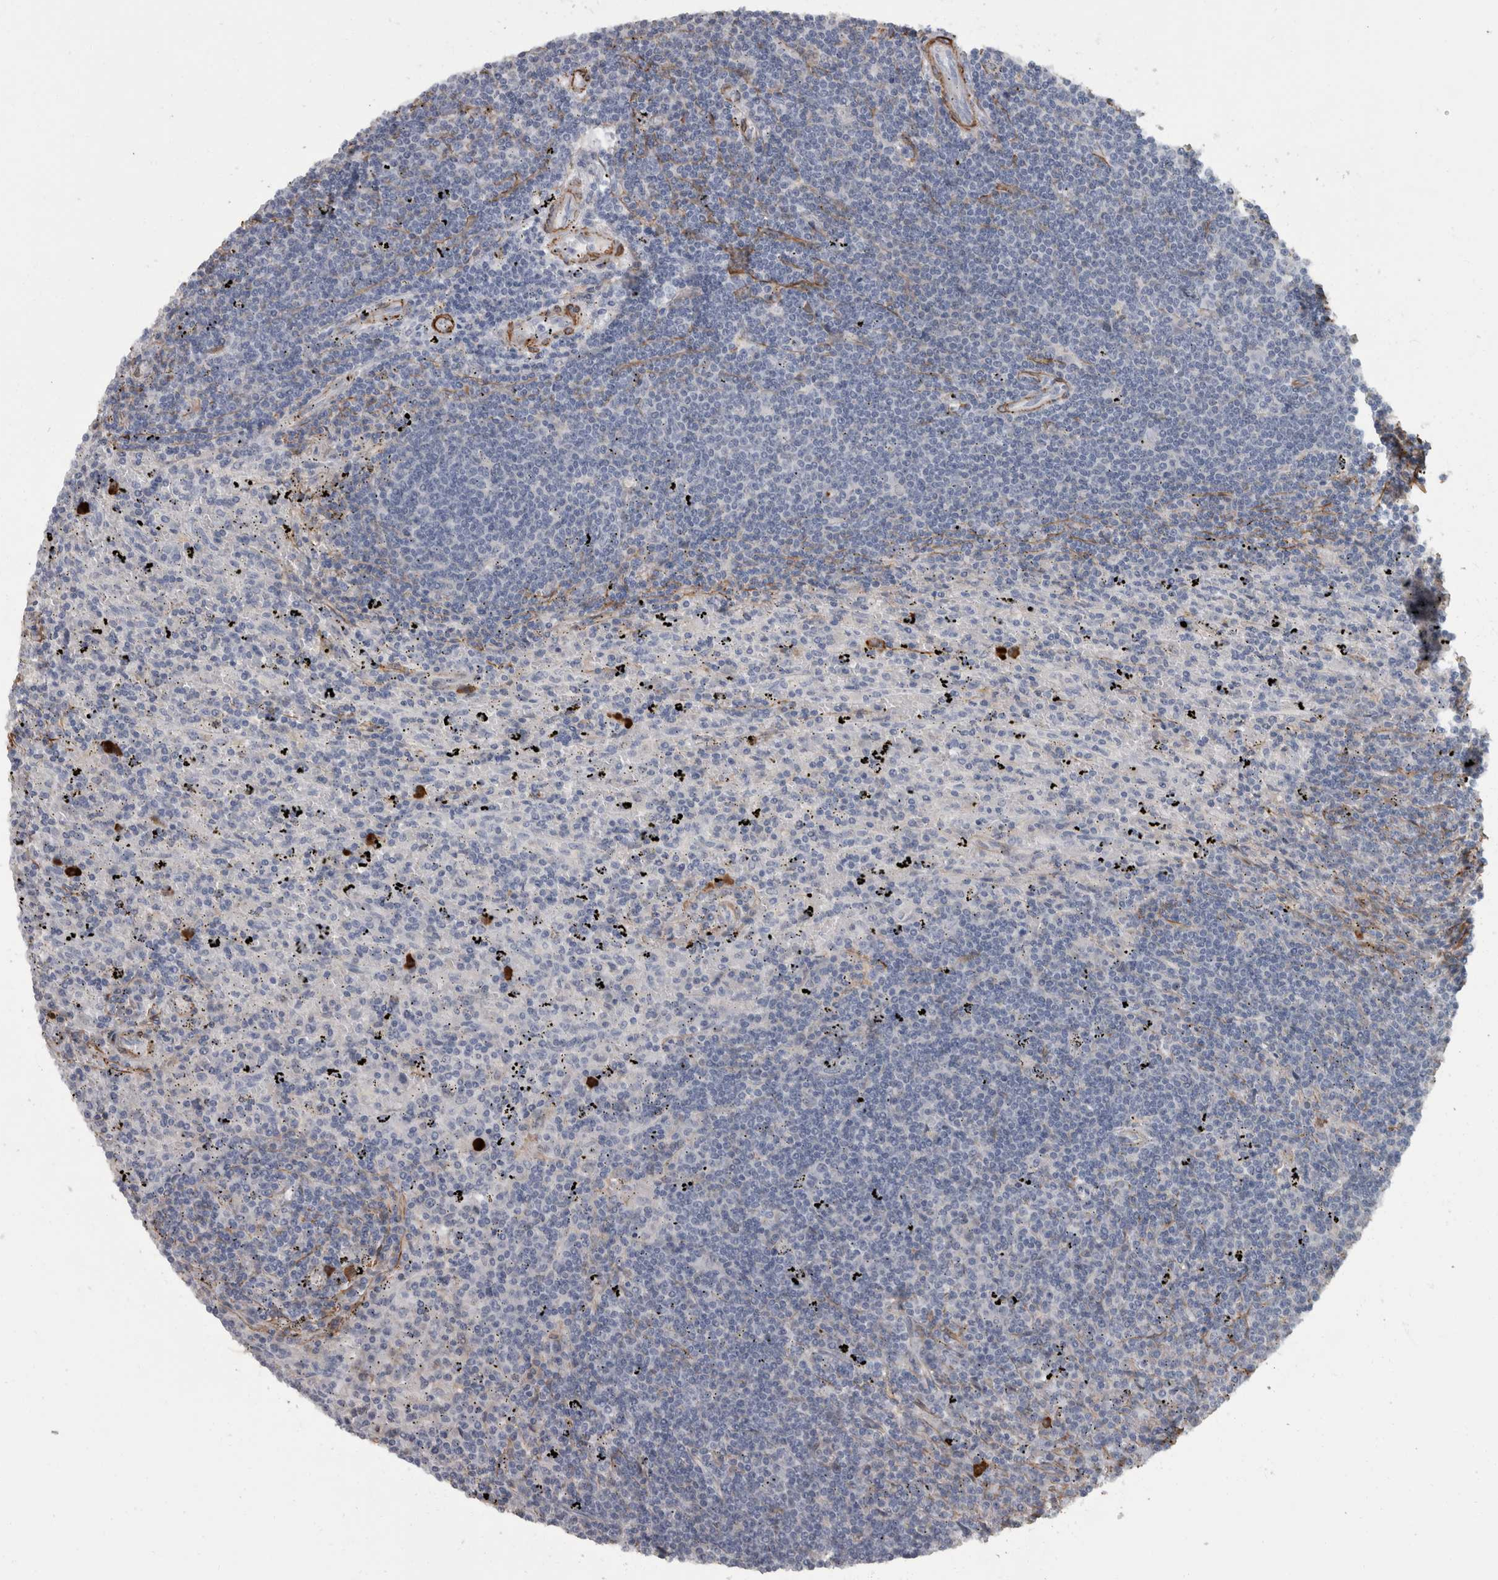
{"staining": {"intensity": "negative", "quantity": "none", "location": "none"}, "tissue": "lymphoma", "cell_type": "Tumor cells", "image_type": "cancer", "snomed": [{"axis": "morphology", "description": "Malignant lymphoma, non-Hodgkin's type, Low grade"}, {"axis": "topography", "description": "Spleen"}], "caption": "Immunohistochemical staining of human malignant lymphoma, non-Hodgkin's type (low-grade) exhibits no significant expression in tumor cells.", "gene": "MASTL", "patient": {"sex": "male", "age": 76}}